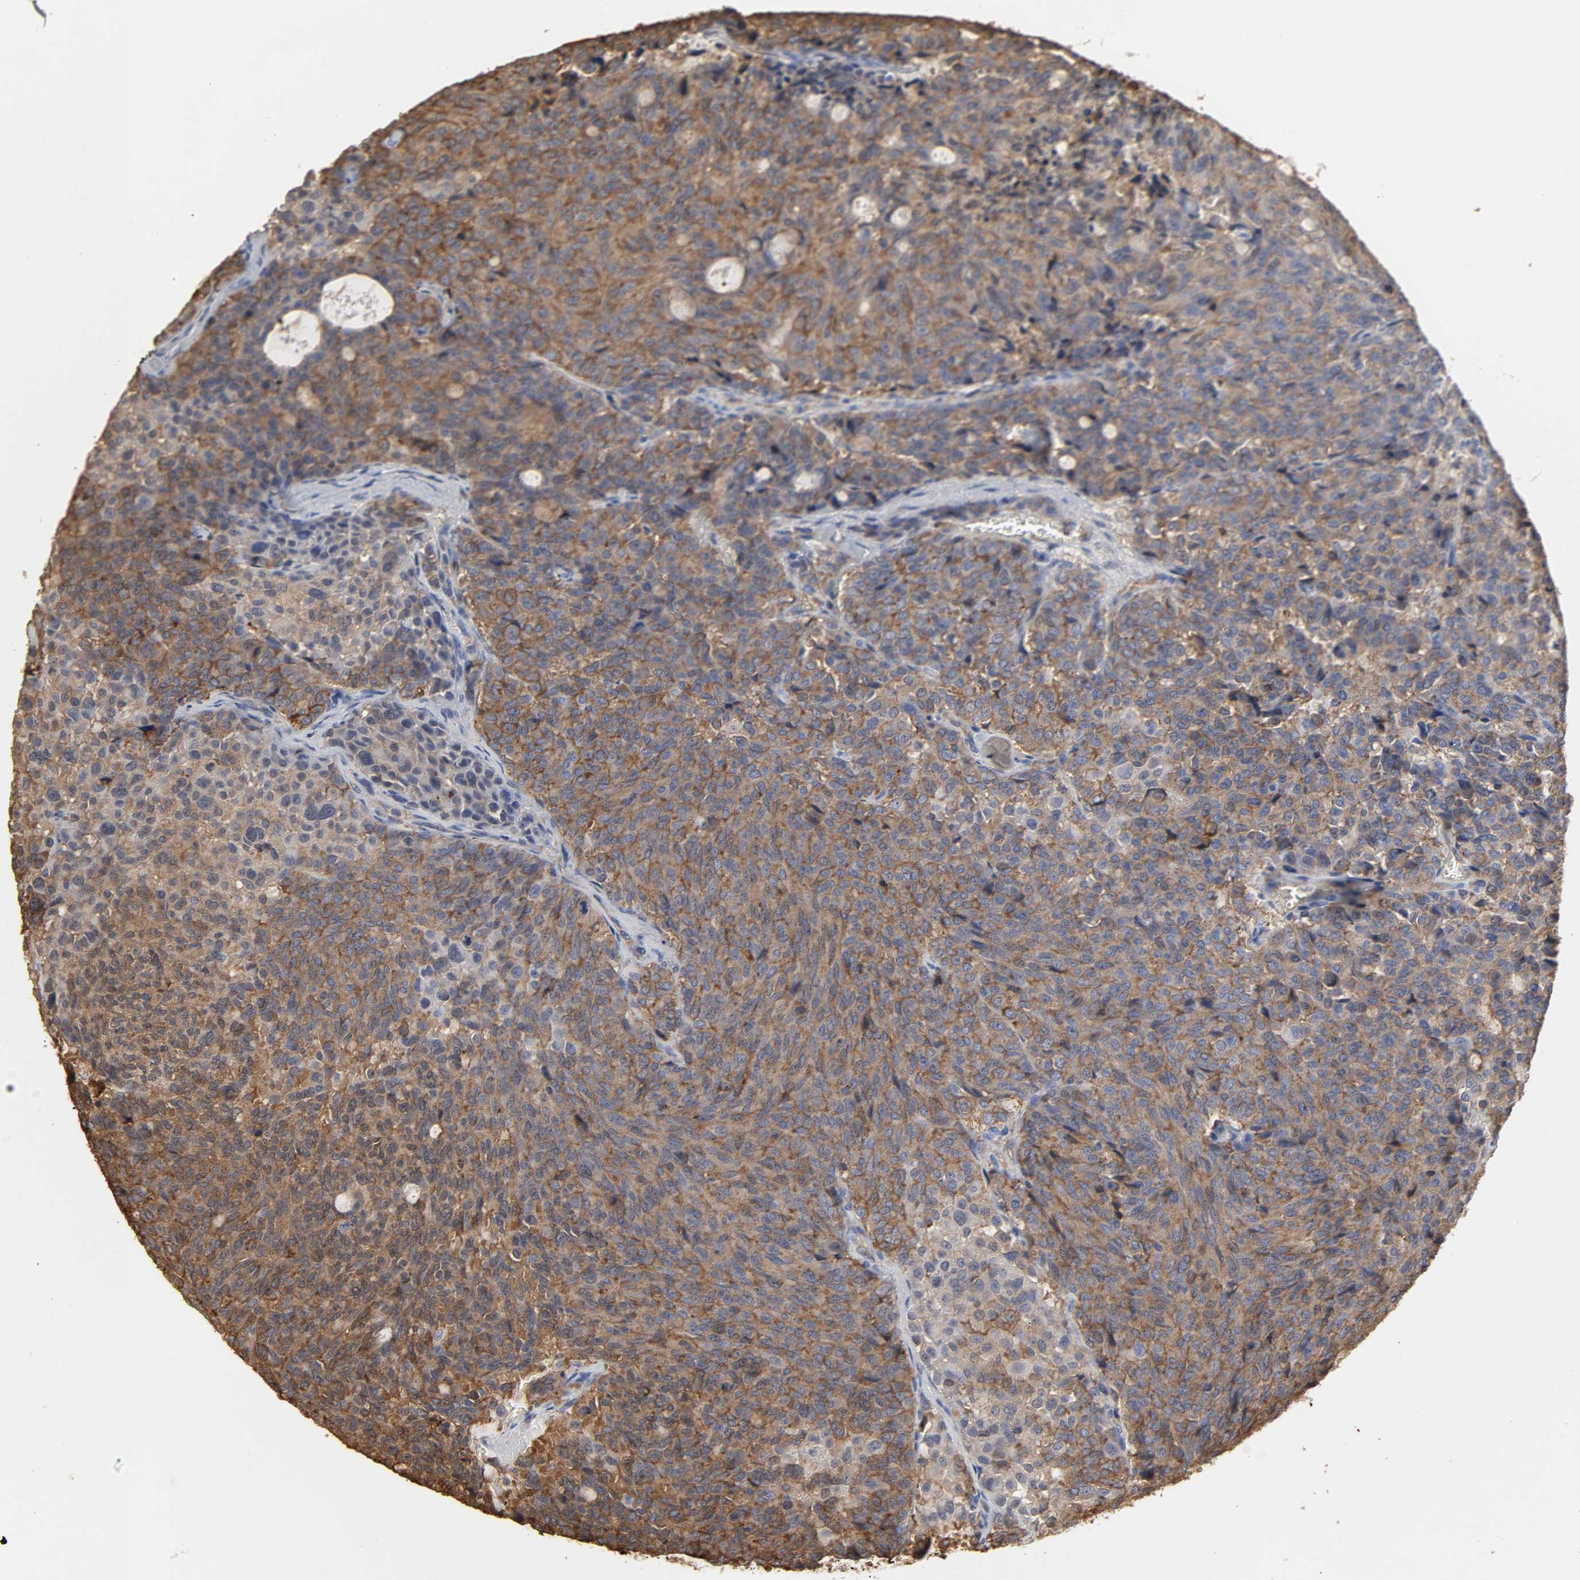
{"staining": {"intensity": "moderate", "quantity": ">75%", "location": "cytoplasmic/membranous"}, "tissue": "carcinoid", "cell_type": "Tumor cells", "image_type": "cancer", "snomed": [{"axis": "morphology", "description": "Carcinoid, malignant, NOS"}, {"axis": "topography", "description": "Pancreas"}], "caption": "Malignant carcinoid stained with DAB immunohistochemistry (IHC) demonstrates medium levels of moderate cytoplasmic/membranous expression in approximately >75% of tumor cells.", "gene": "ANXA2", "patient": {"sex": "female", "age": 54}}